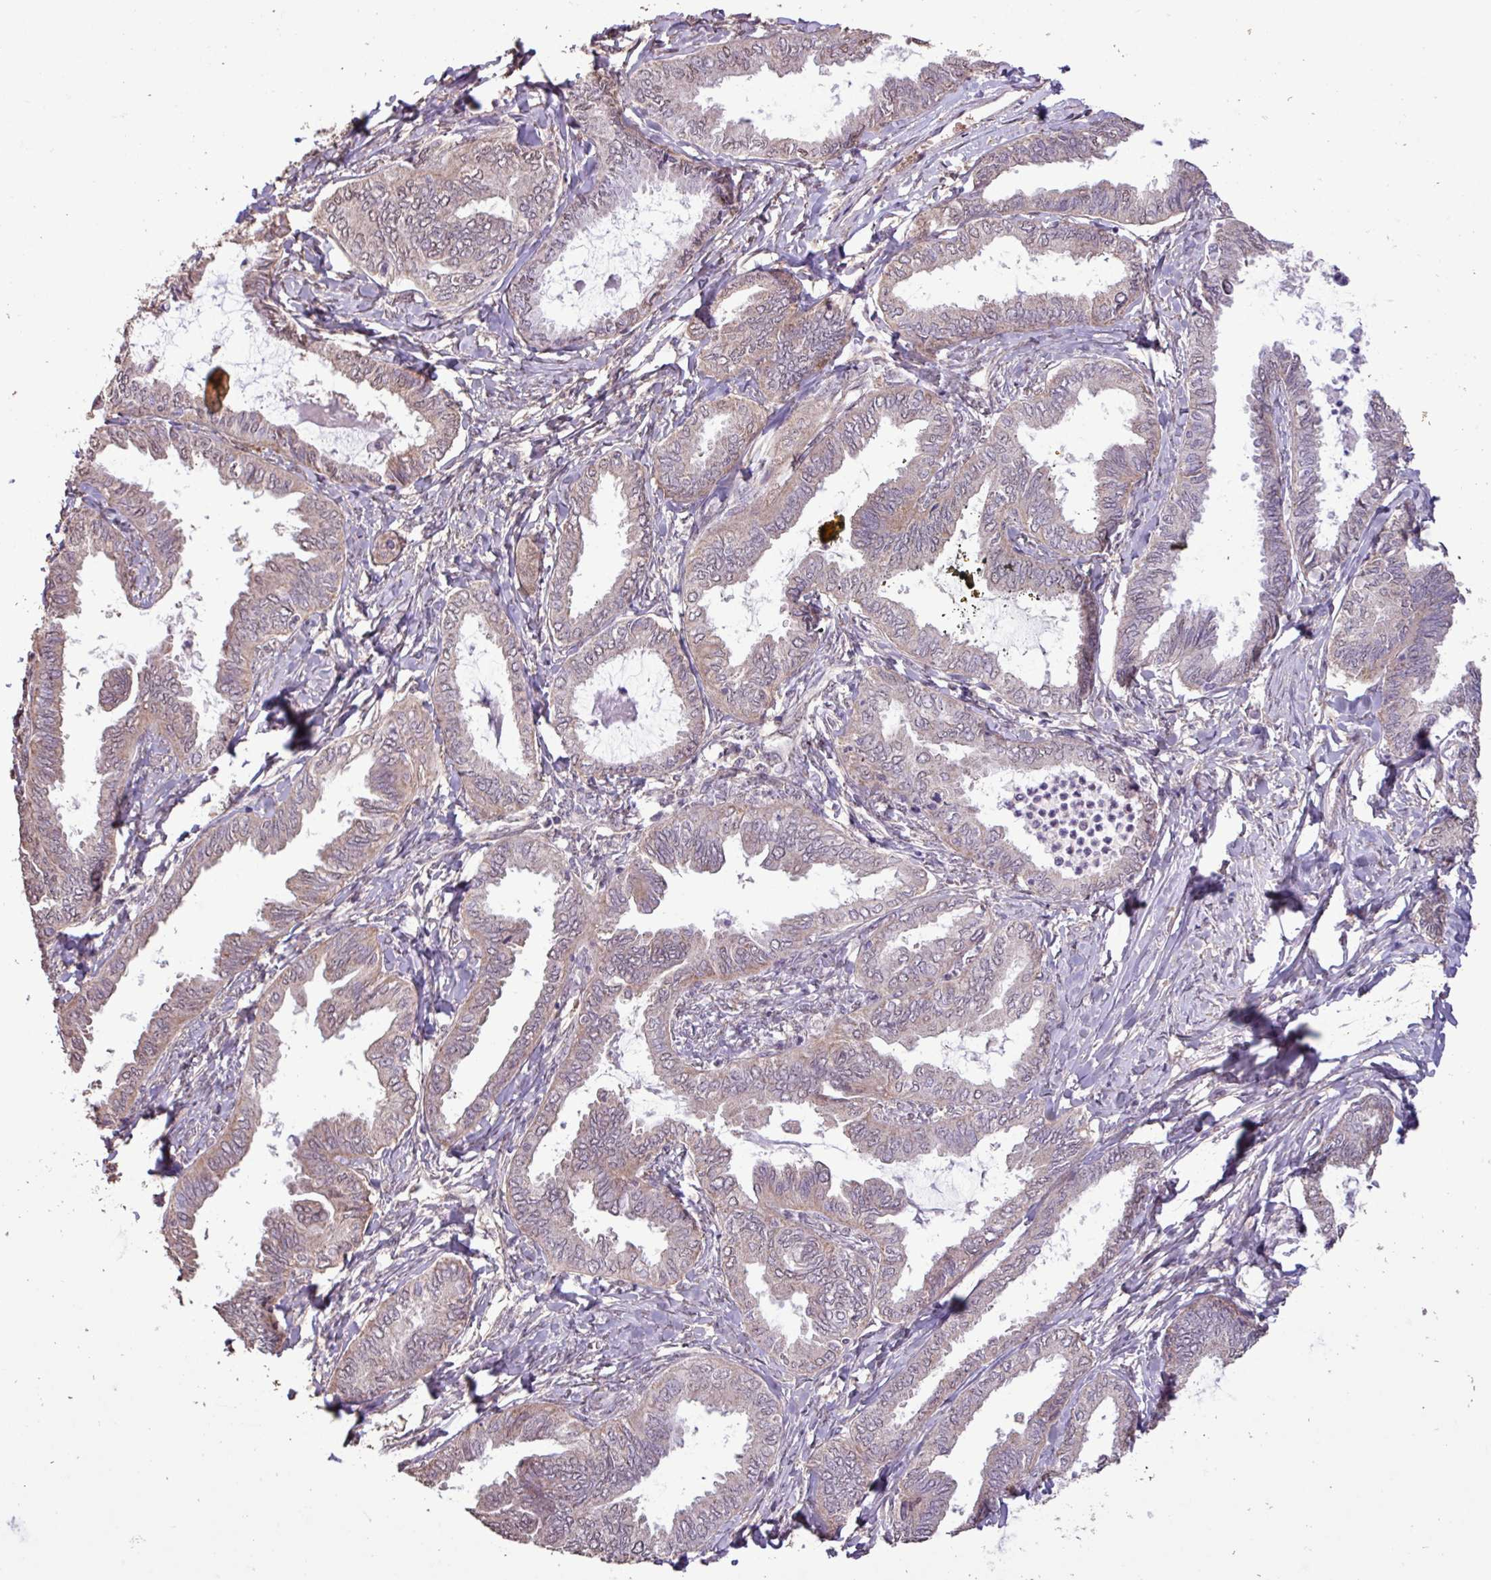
{"staining": {"intensity": "negative", "quantity": "none", "location": "none"}, "tissue": "ovarian cancer", "cell_type": "Tumor cells", "image_type": "cancer", "snomed": [{"axis": "morphology", "description": "Carcinoma, endometroid"}, {"axis": "topography", "description": "Ovary"}], "caption": "Tumor cells show no significant expression in ovarian cancer. (Brightfield microscopy of DAB immunohistochemistry at high magnification).", "gene": "L3MBTL3", "patient": {"sex": "female", "age": 70}}